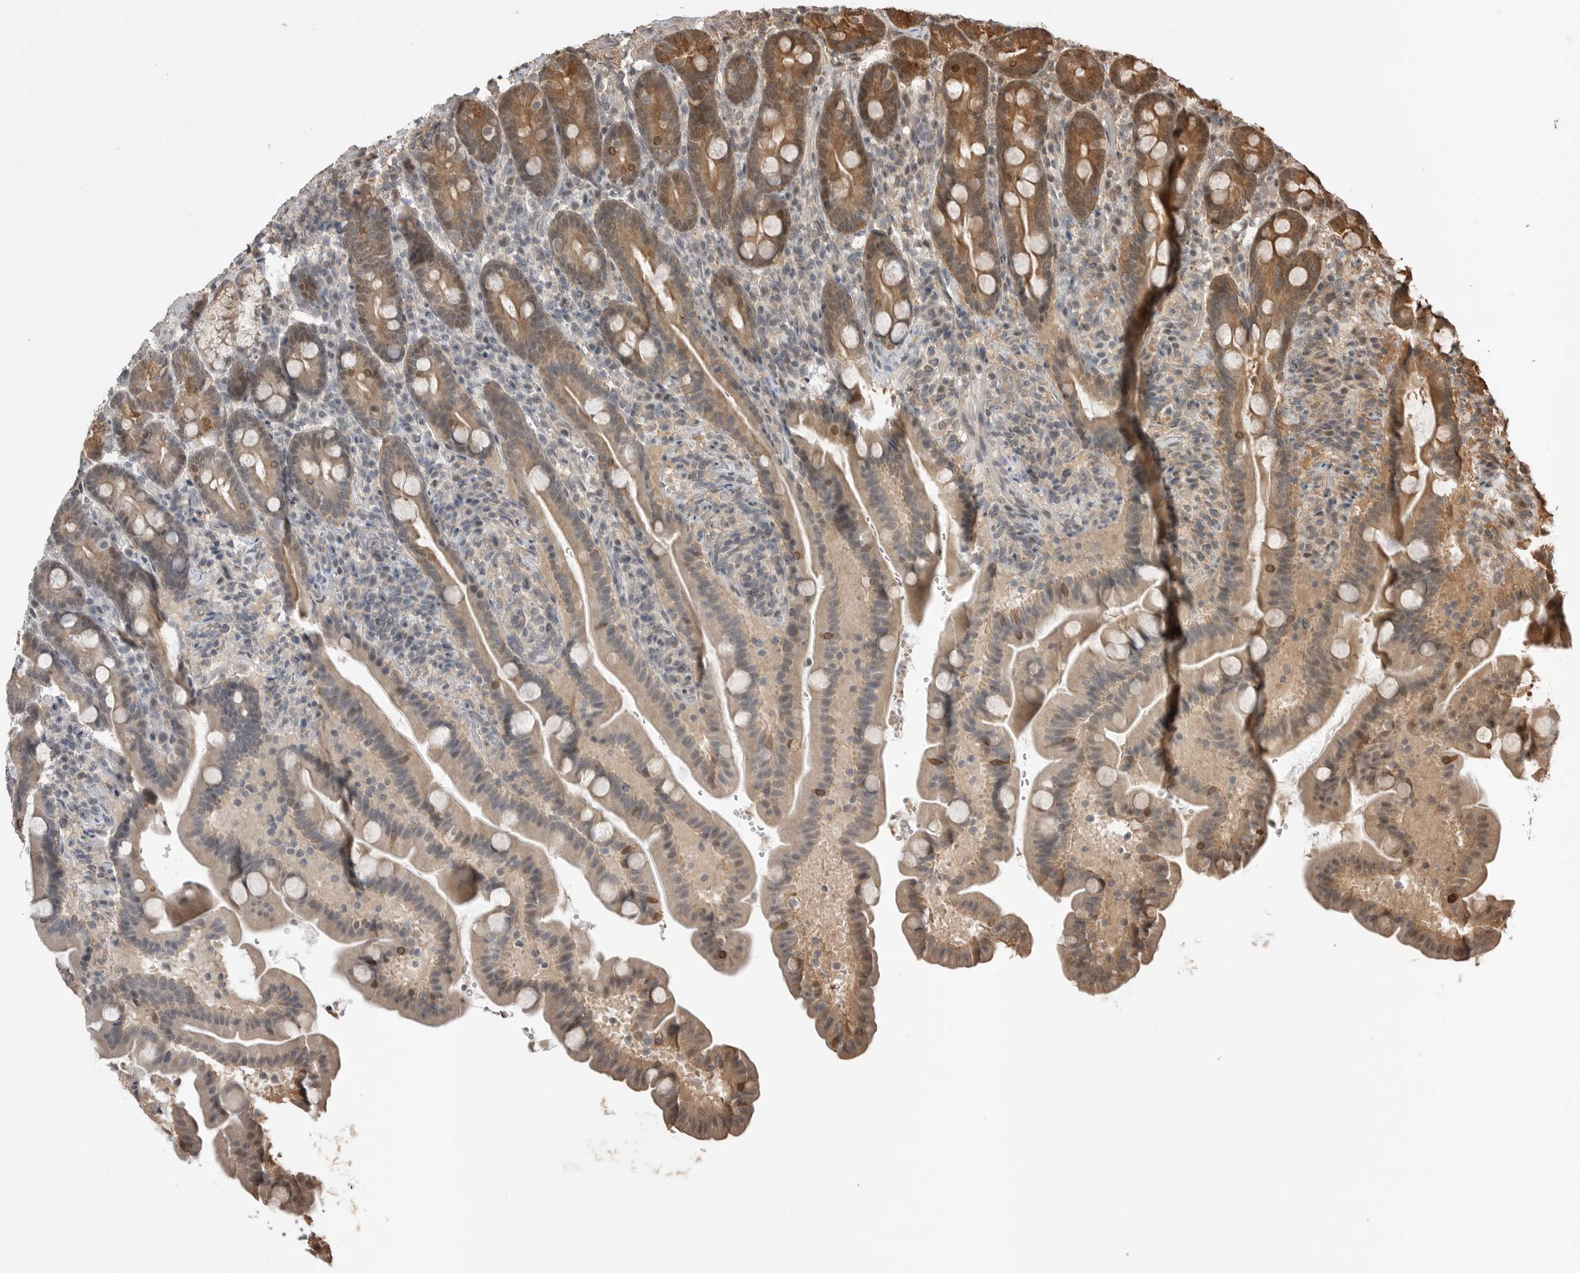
{"staining": {"intensity": "moderate", "quantity": ">75%", "location": "cytoplasmic/membranous"}, "tissue": "duodenum", "cell_type": "Glandular cells", "image_type": "normal", "snomed": [{"axis": "morphology", "description": "Normal tissue, NOS"}, {"axis": "topography", "description": "Duodenum"}], "caption": "Immunohistochemical staining of benign duodenum displays medium levels of moderate cytoplasmic/membranous positivity in about >75% of glandular cells.", "gene": "PEAK1", "patient": {"sex": "male", "age": 54}}